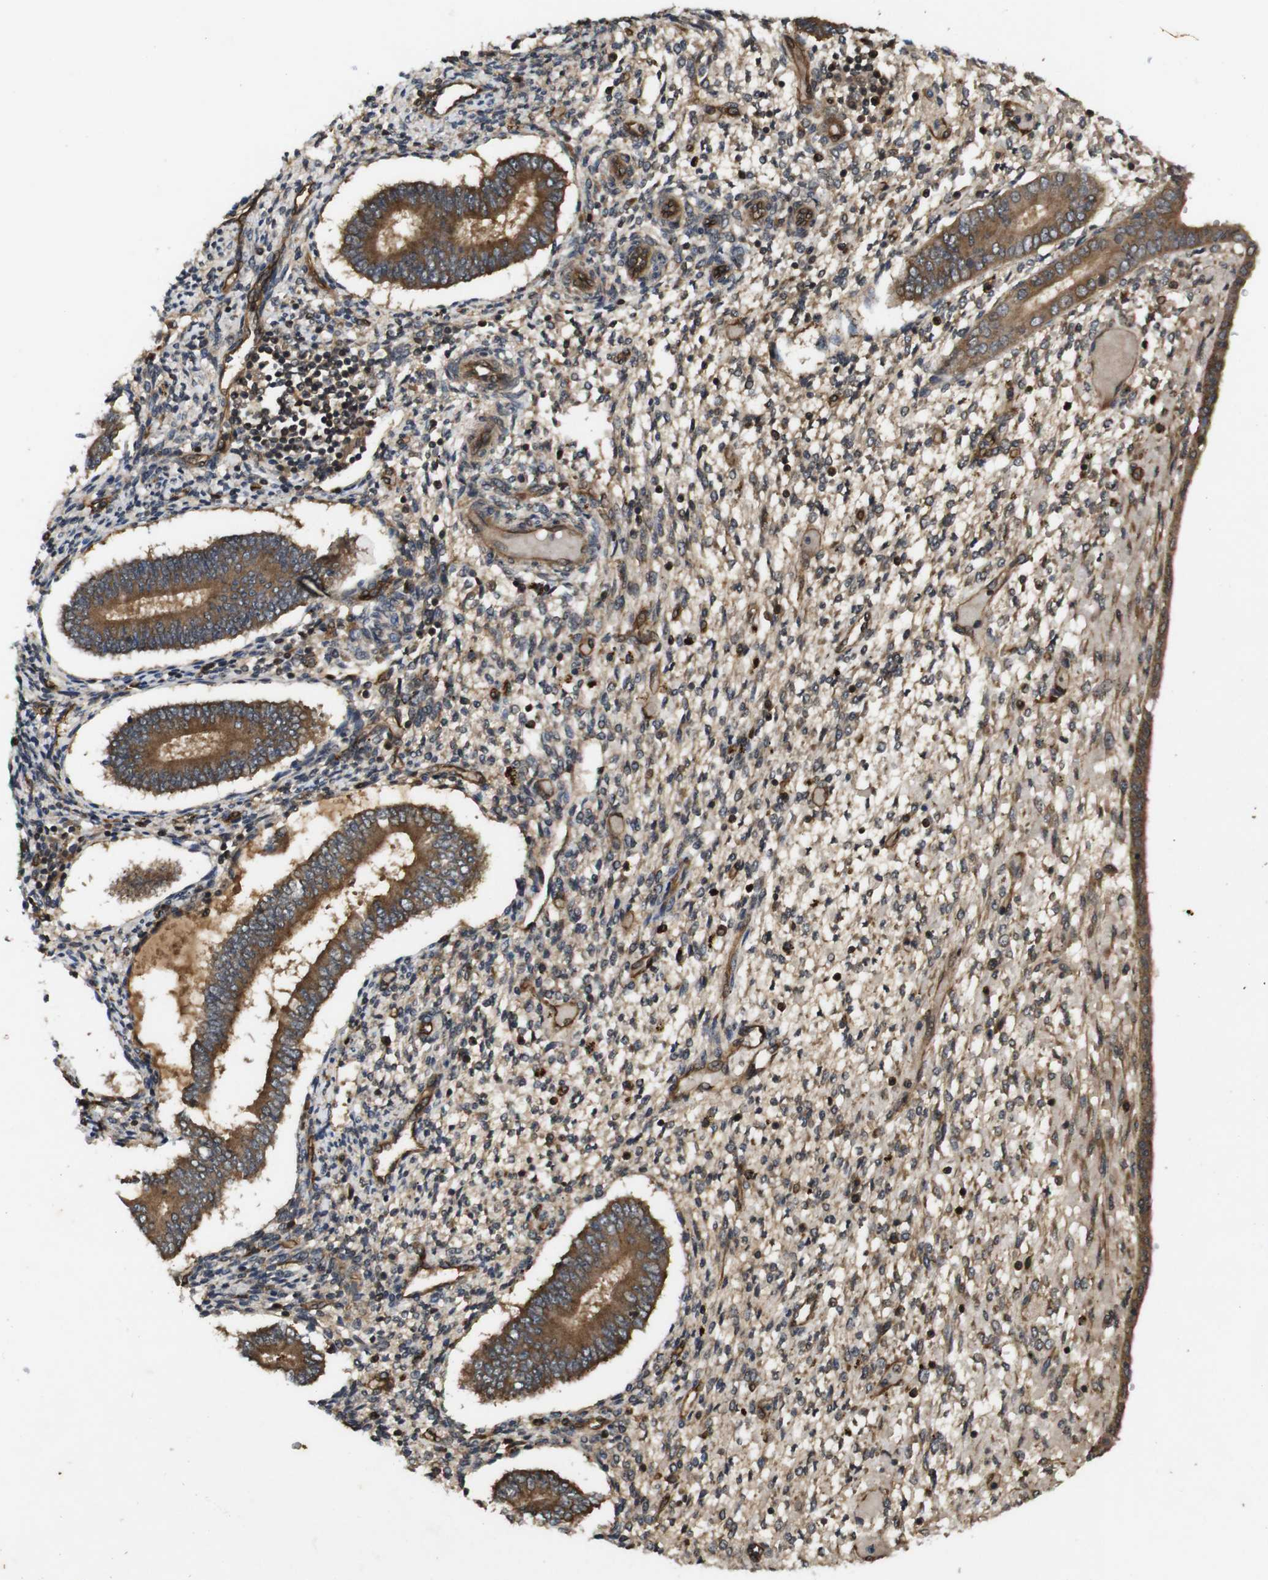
{"staining": {"intensity": "weak", "quantity": ">75%", "location": "cytoplasmic/membranous"}, "tissue": "endometrium", "cell_type": "Cells in endometrial stroma", "image_type": "normal", "snomed": [{"axis": "morphology", "description": "Normal tissue, NOS"}, {"axis": "topography", "description": "Endometrium"}], "caption": "Endometrium stained with a brown dye displays weak cytoplasmic/membranous positive expression in approximately >75% of cells in endometrial stroma.", "gene": "RIPK1", "patient": {"sex": "female", "age": 42}}